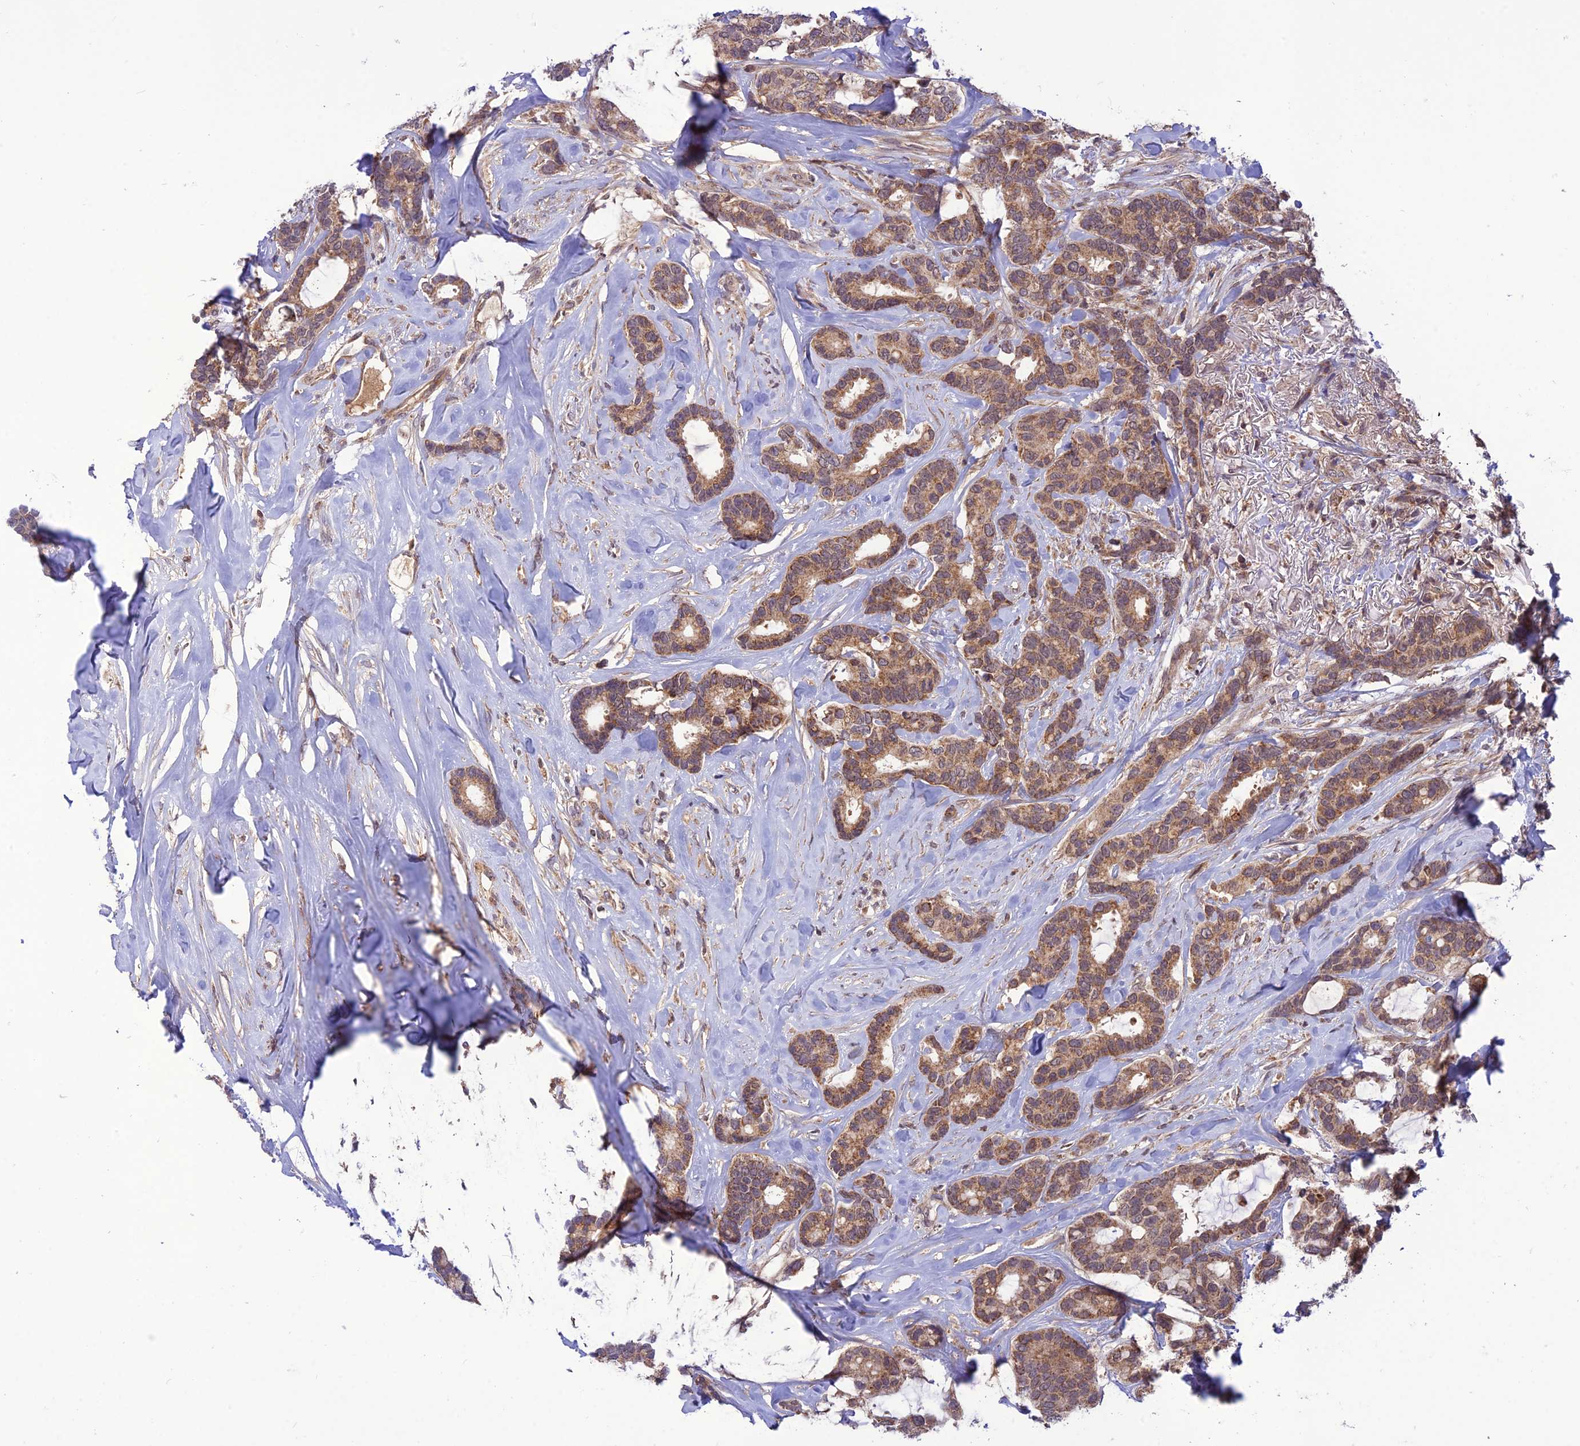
{"staining": {"intensity": "moderate", "quantity": ">75%", "location": "cytoplasmic/membranous"}, "tissue": "breast cancer", "cell_type": "Tumor cells", "image_type": "cancer", "snomed": [{"axis": "morphology", "description": "Duct carcinoma"}, {"axis": "topography", "description": "Breast"}], "caption": "Immunohistochemical staining of breast cancer (infiltrating ductal carcinoma) shows moderate cytoplasmic/membranous protein expression in about >75% of tumor cells. (DAB (3,3'-diaminobenzidine) = brown stain, brightfield microscopy at high magnification).", "gene": "NDUFC1", "patient": {"sex": "female", "age": 87}}